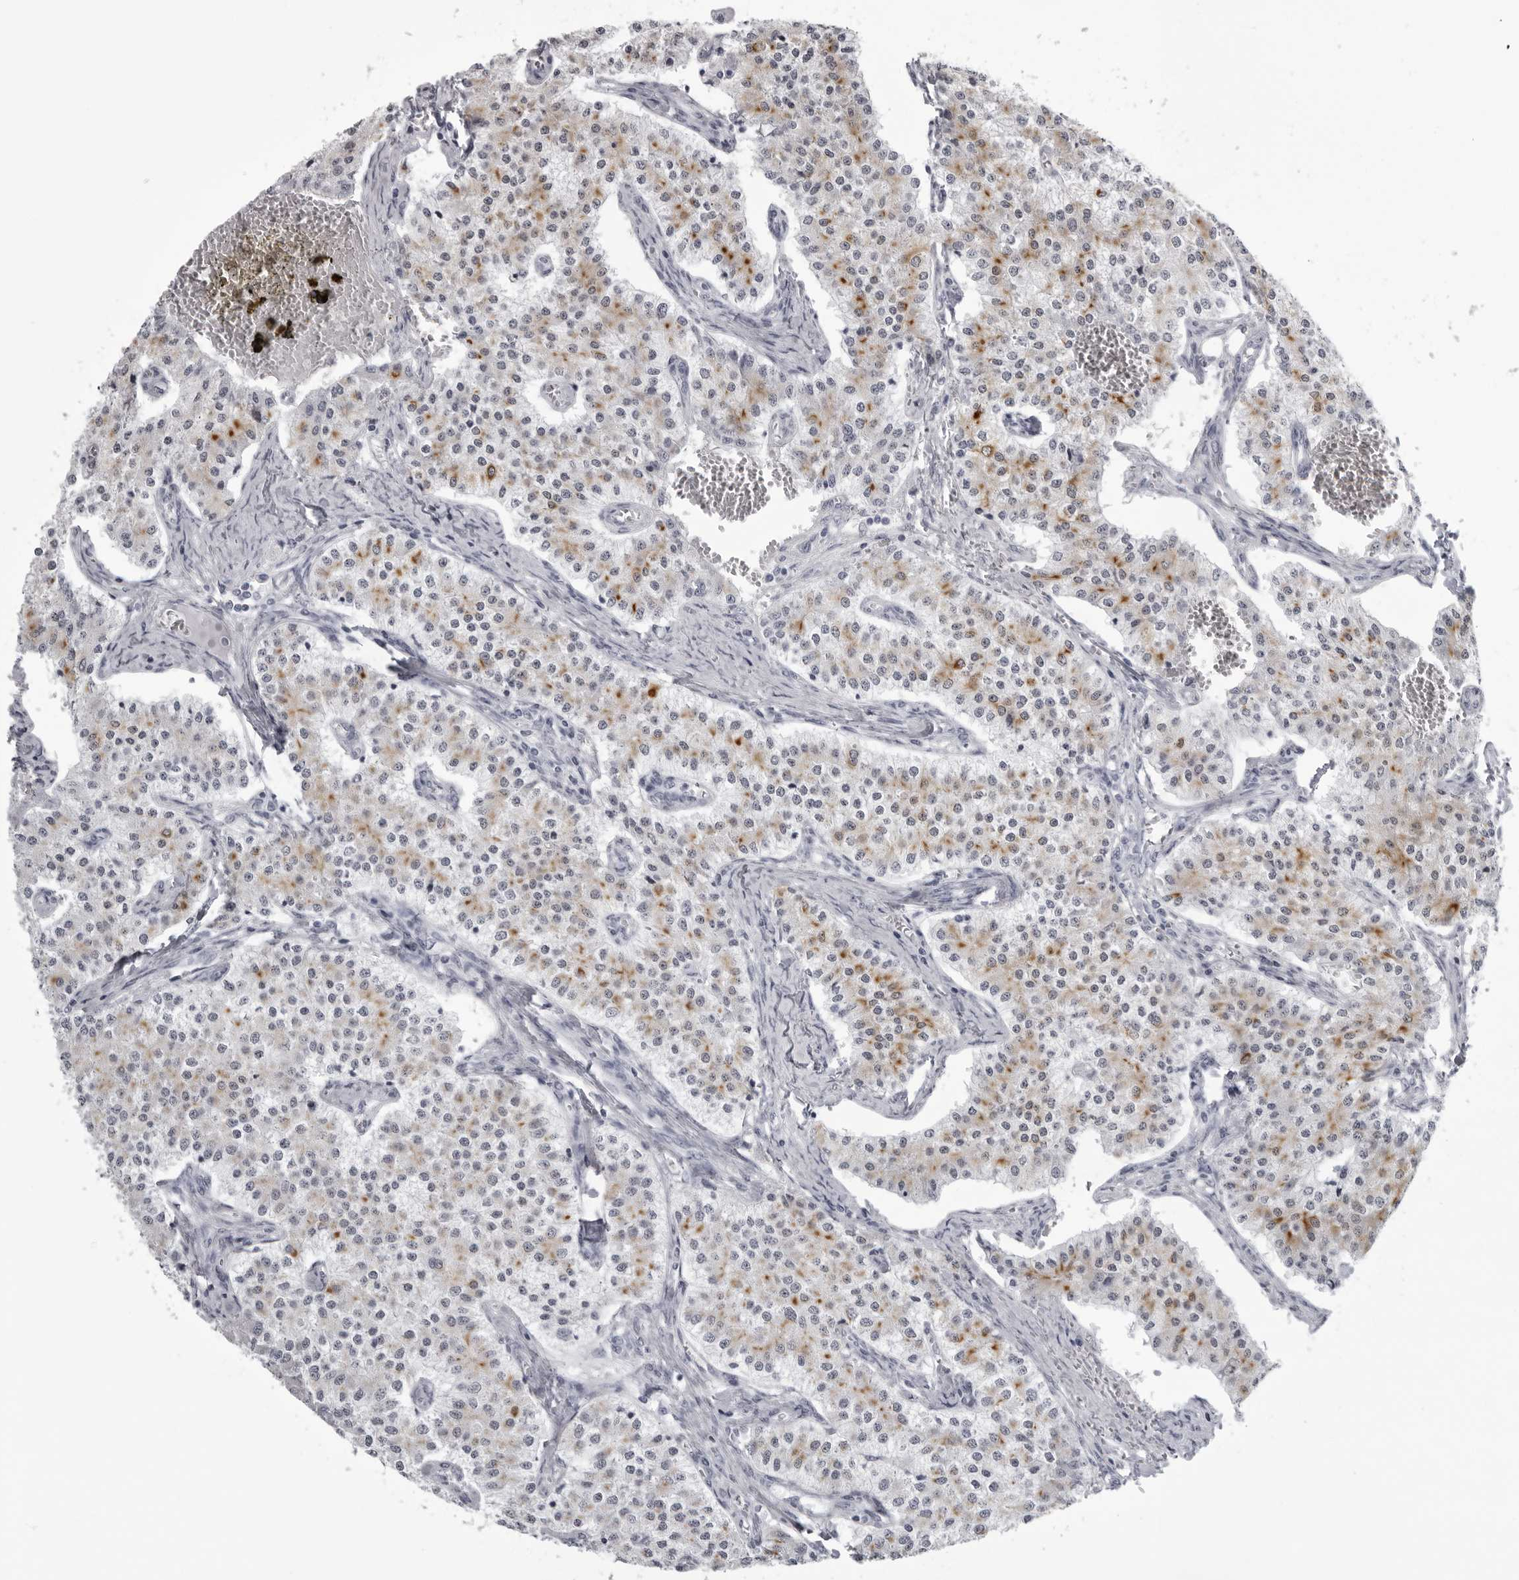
{"staining": {"intensity": "moderate", "quantity": "25%-75%", "location": "cytoplasmic/membranous"}, "tissue": "carcinoid", "cell_type": "Tumor cells", "image_type": "cancer", "snomed": [{"axis": "morphology", "description": "Carcinoid, malignant, NOS"}, {"axis": "topography", "description": "Colon"}], "caption": "Brown immunohistochemical staining in carcinoid demonstrates moderate cytoplasmic/membranous staining in approximately 25%-75% of tumor cells.", "gene": "UROD", "patient": {"sex": "female", "age": 52}}